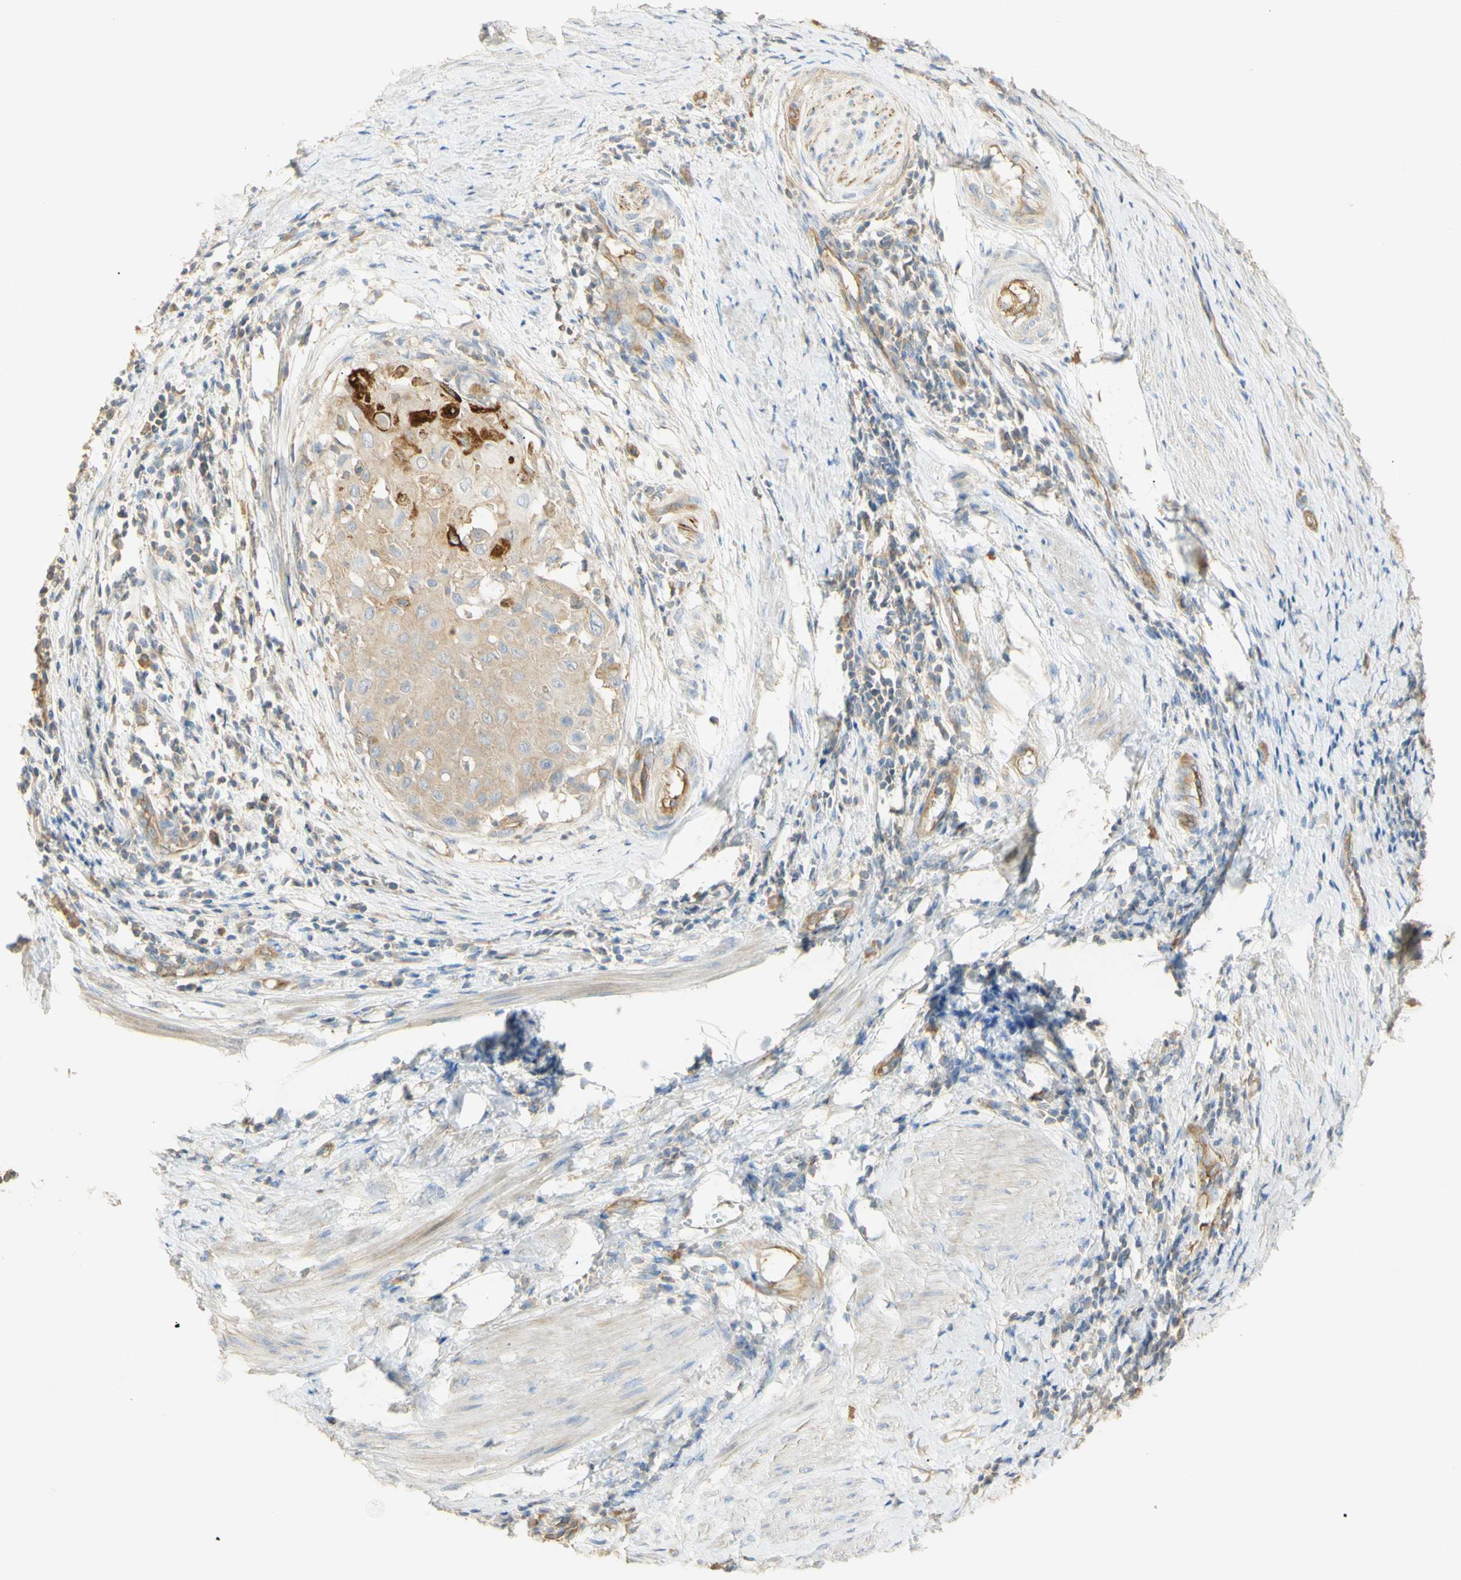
{"staining": {"intensity": "moderate", "quantity": "25%-75%", "location": "cytoplasmic/membranous"}, "tissue": "cervical cancer", "cell_type": "Tumor cells", "image_type": "cancer", "snomed": [{"axis": "morphology", "description": "Squamous cell carcinoma, NOS"}, {"axis": "topography", "description": "Cervix"}], "caption": "Human cervical squamous cell carcinoma stained with a brown dye exhibits moderate cytoplasmic/membranous positive positivity in about 25%-75% of tumor cells.", "gene": "KCNE4", "patient": {"sex": "female", "age": 39}}